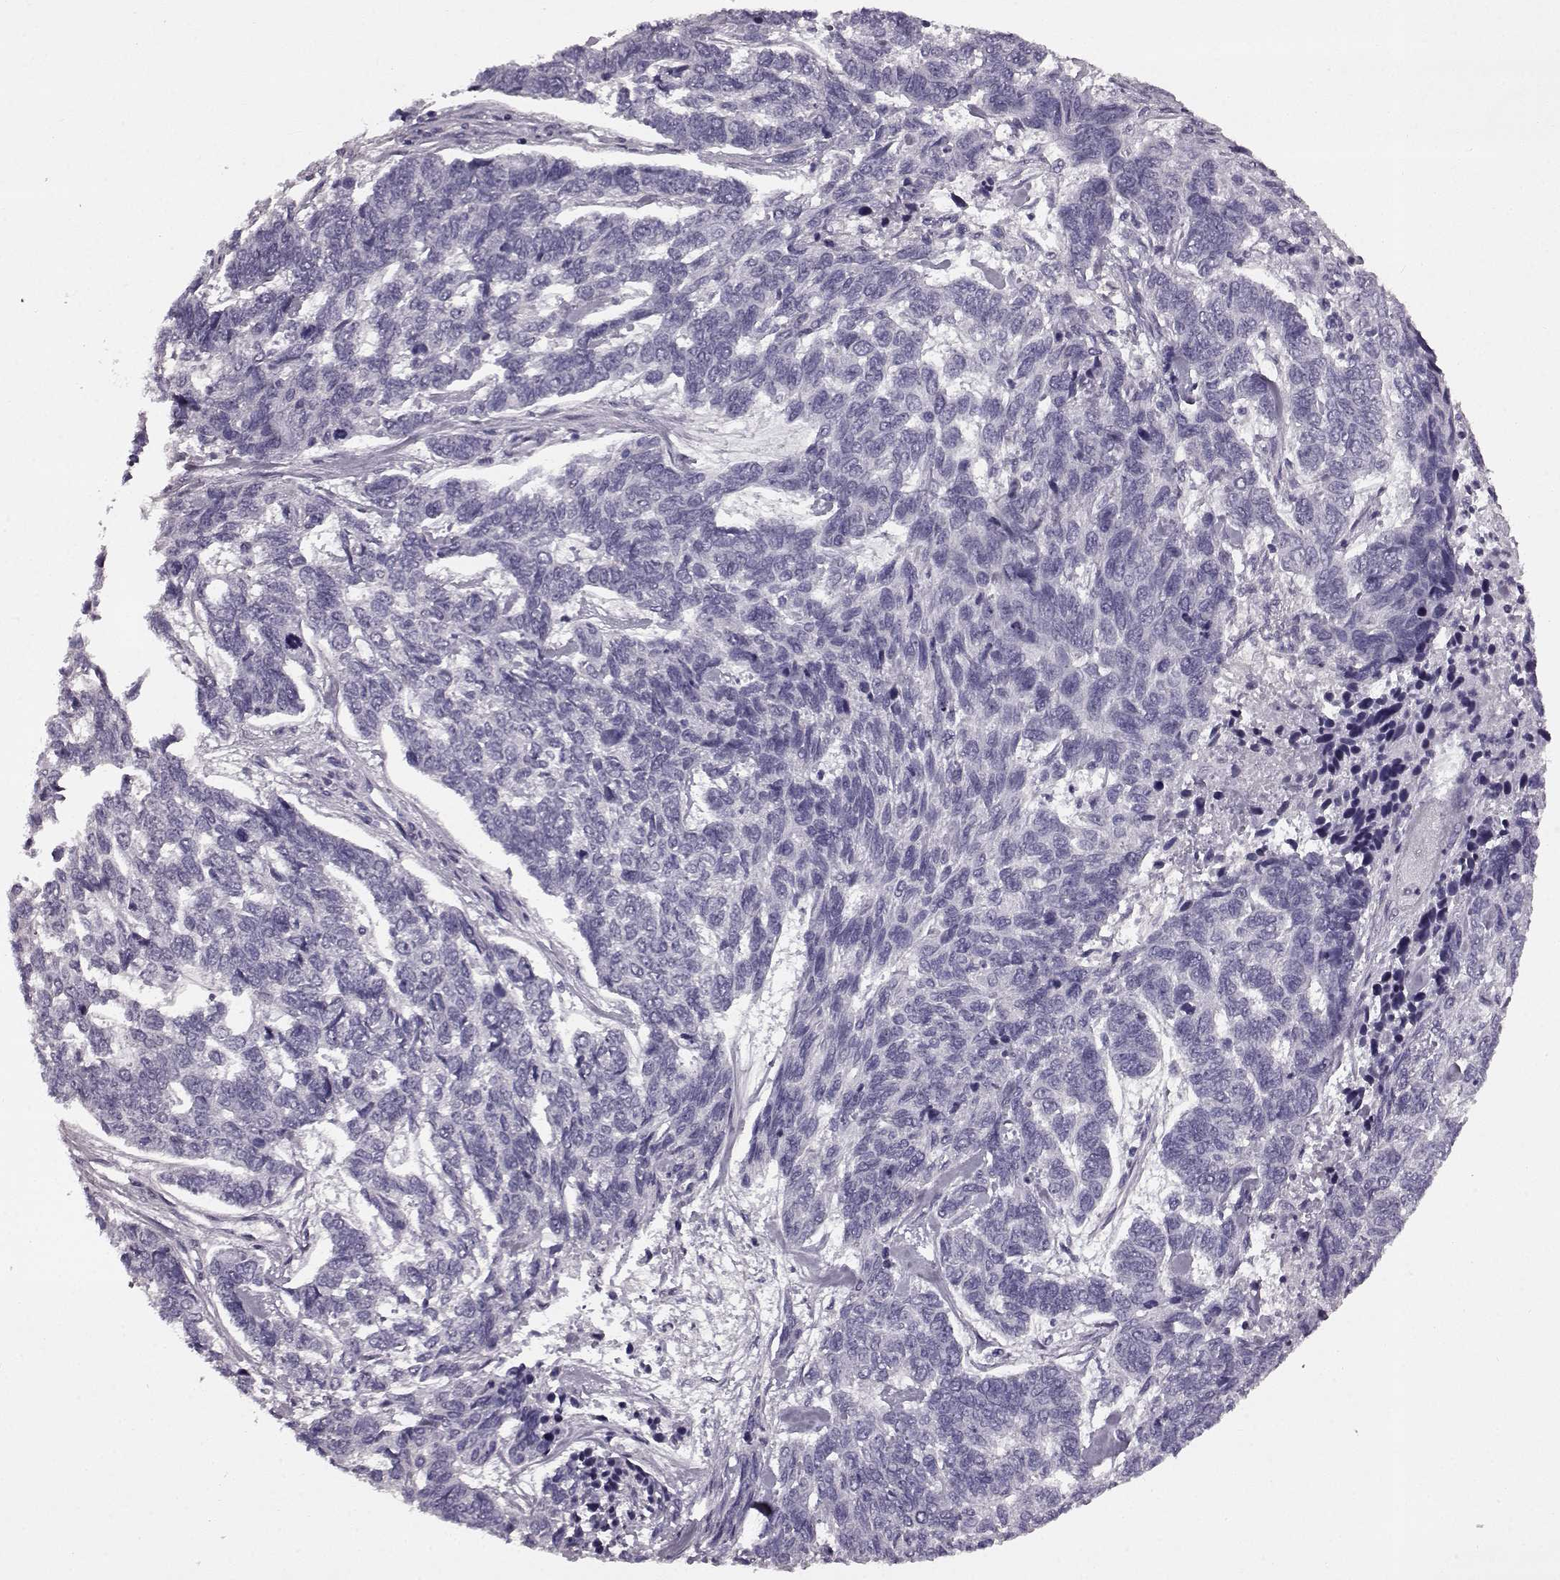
{"staining": {"intensity": "negative", "quantity": "none", "location": "none"}, "tissue": "skin cancer", "cell_type": "Tumor cells", "image_type": "cancer", "snomed": [{"axis": "morphology", "description": "Basal cell carcinoma"}, {"axis": "topography", "description": "Skin"}], "caption": "A histopathology image of skin cancer stained for a protein shows no brown staining in tumor cells.", "gene": "PRPH2", "patient": {"sex": "female", "age": 65}}